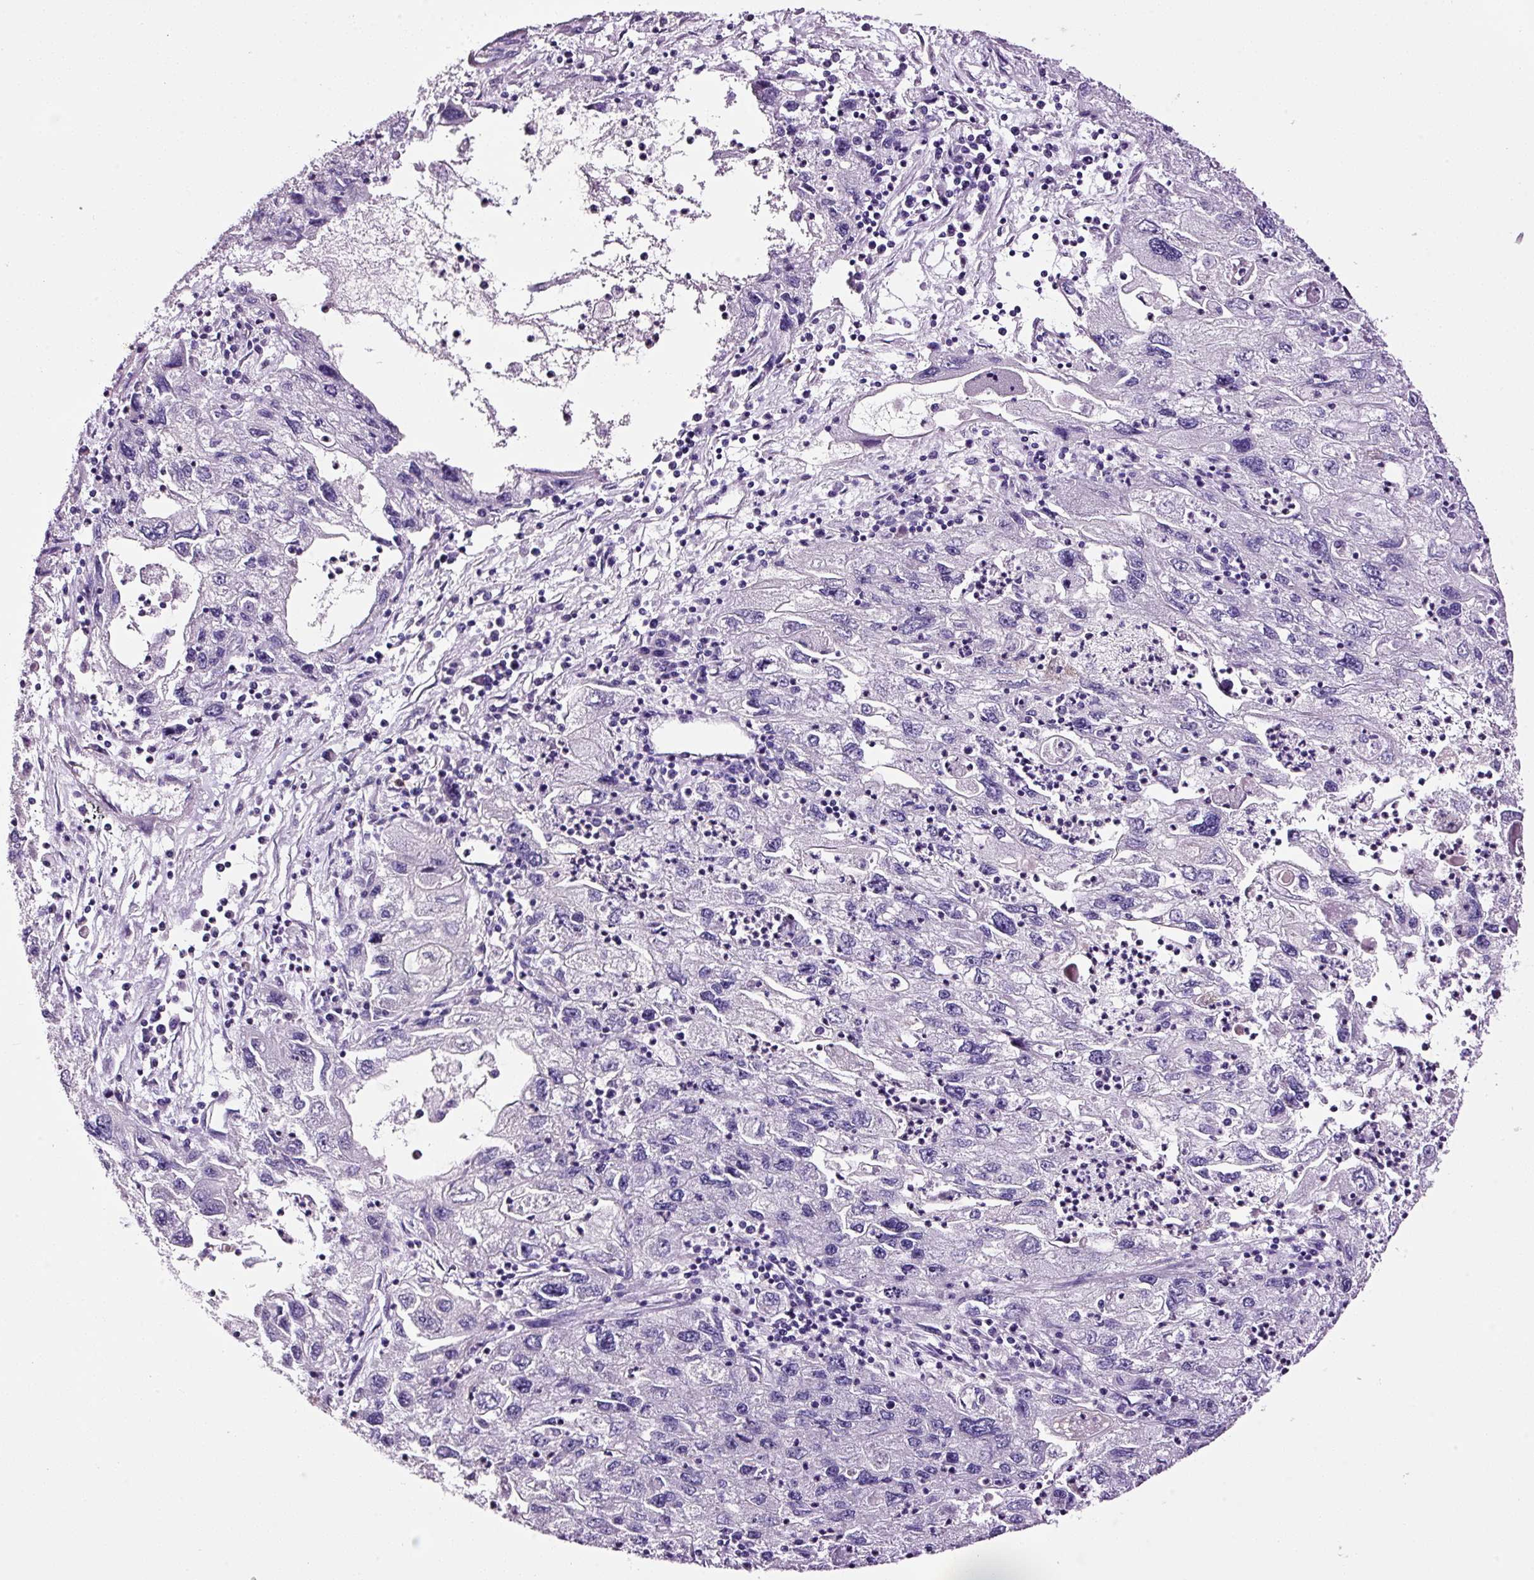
{"staining": {"intensity": "negative", "quantity": "none", "location": "none"}, "tissue": "endometrial cancer", "cell_type": "Tumor cells", "image_type": "cancer", "snomed": [{"axis": "morphology", "description": "Adenocarcinoma, NOS"}, {"axis": "topography", "description": "Endometrium"}], "caption": "Tumor cells are negative for protein expression in human endometrial cancer.", "gene": "RTF2", "patient": {"sex": "female", "age": 49}}